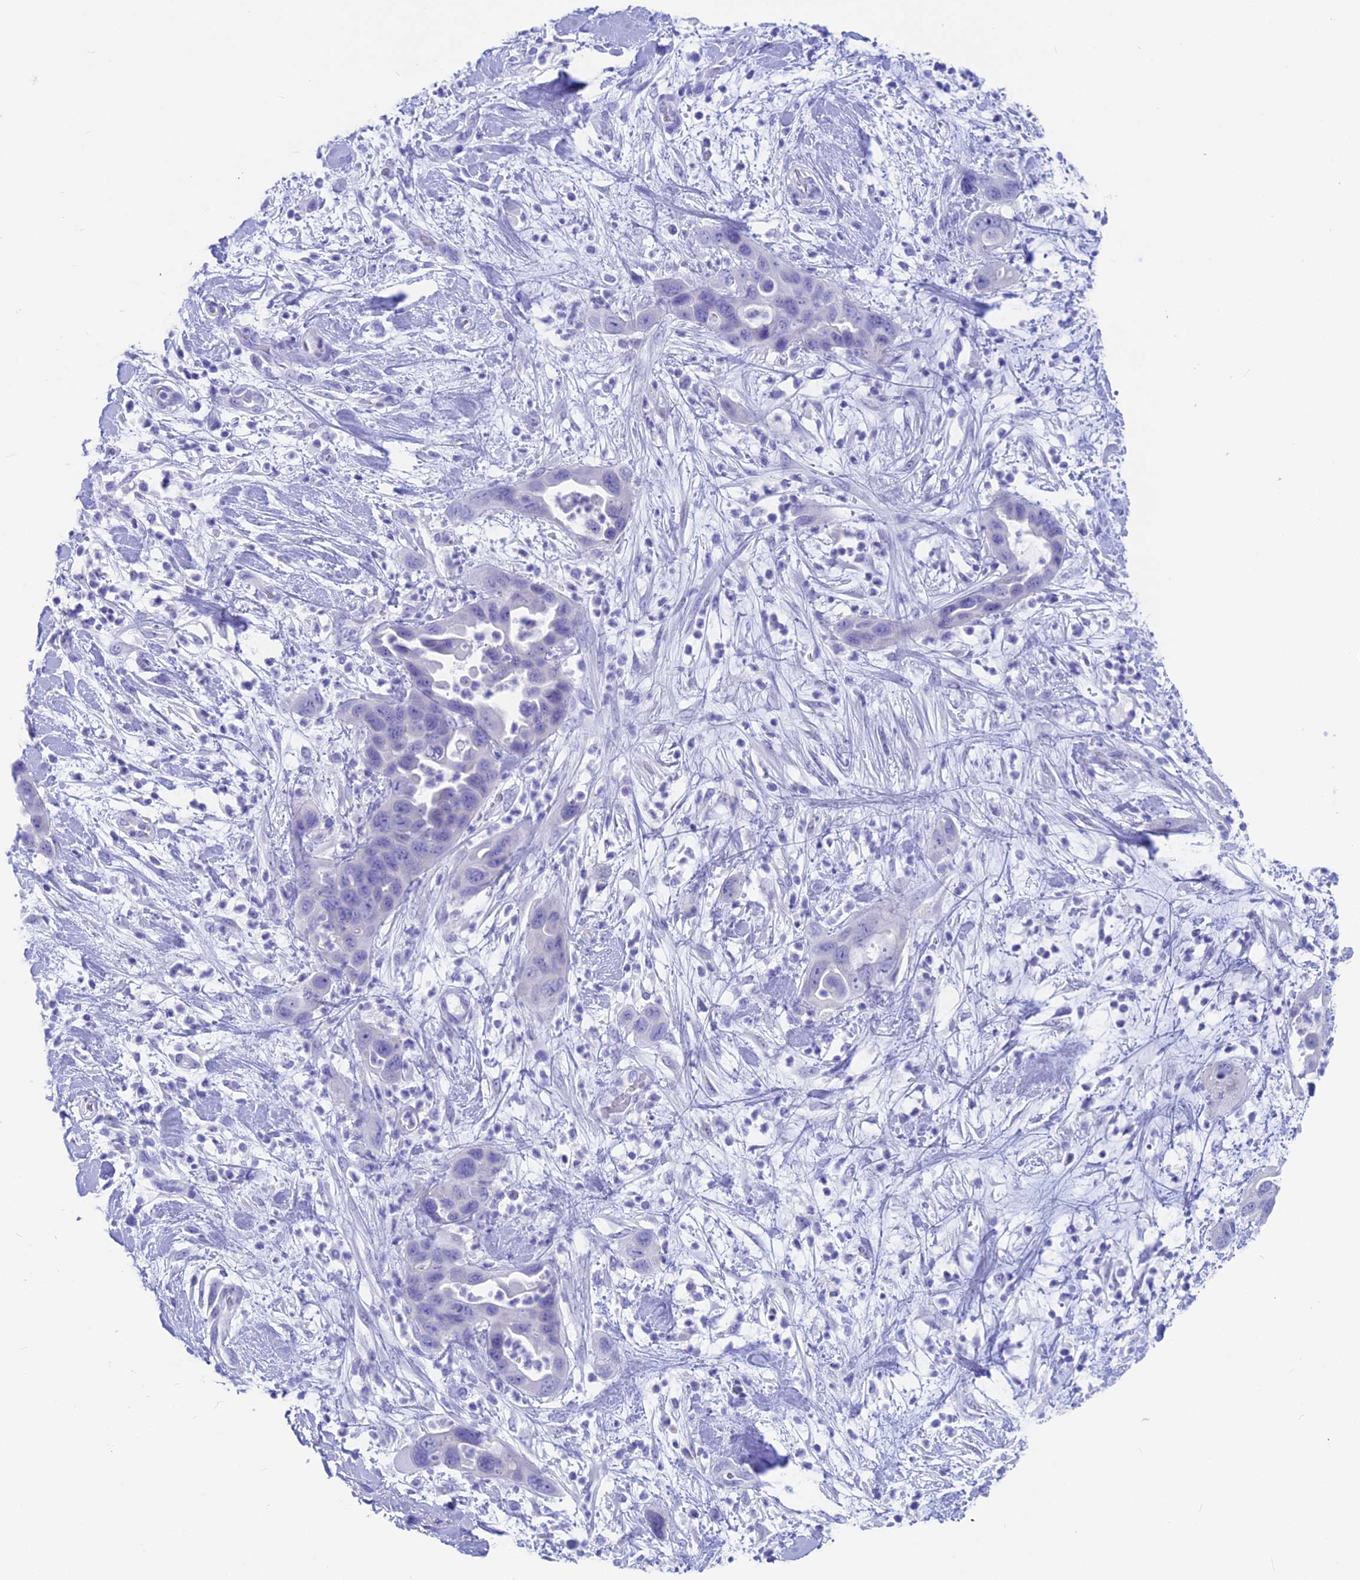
{"staining": {"intensity": "negative", "quantity": "none", "location": "none"}, "tissue": "pancreatic cancer", "cell_type": "Tumor cells", "image_type": "cancer", "snomed": [{"axis": "morphology", "description": "Adenocarcinoma, NOS"}, {"axis": "topography", "description": "Pancreas"}], "caption": "Tumor cells are negative for brown protein staining in adenocarcinoma (pancreatic).", "gene": "SNTN", "patient": {"sex": "female", "age": 71}}